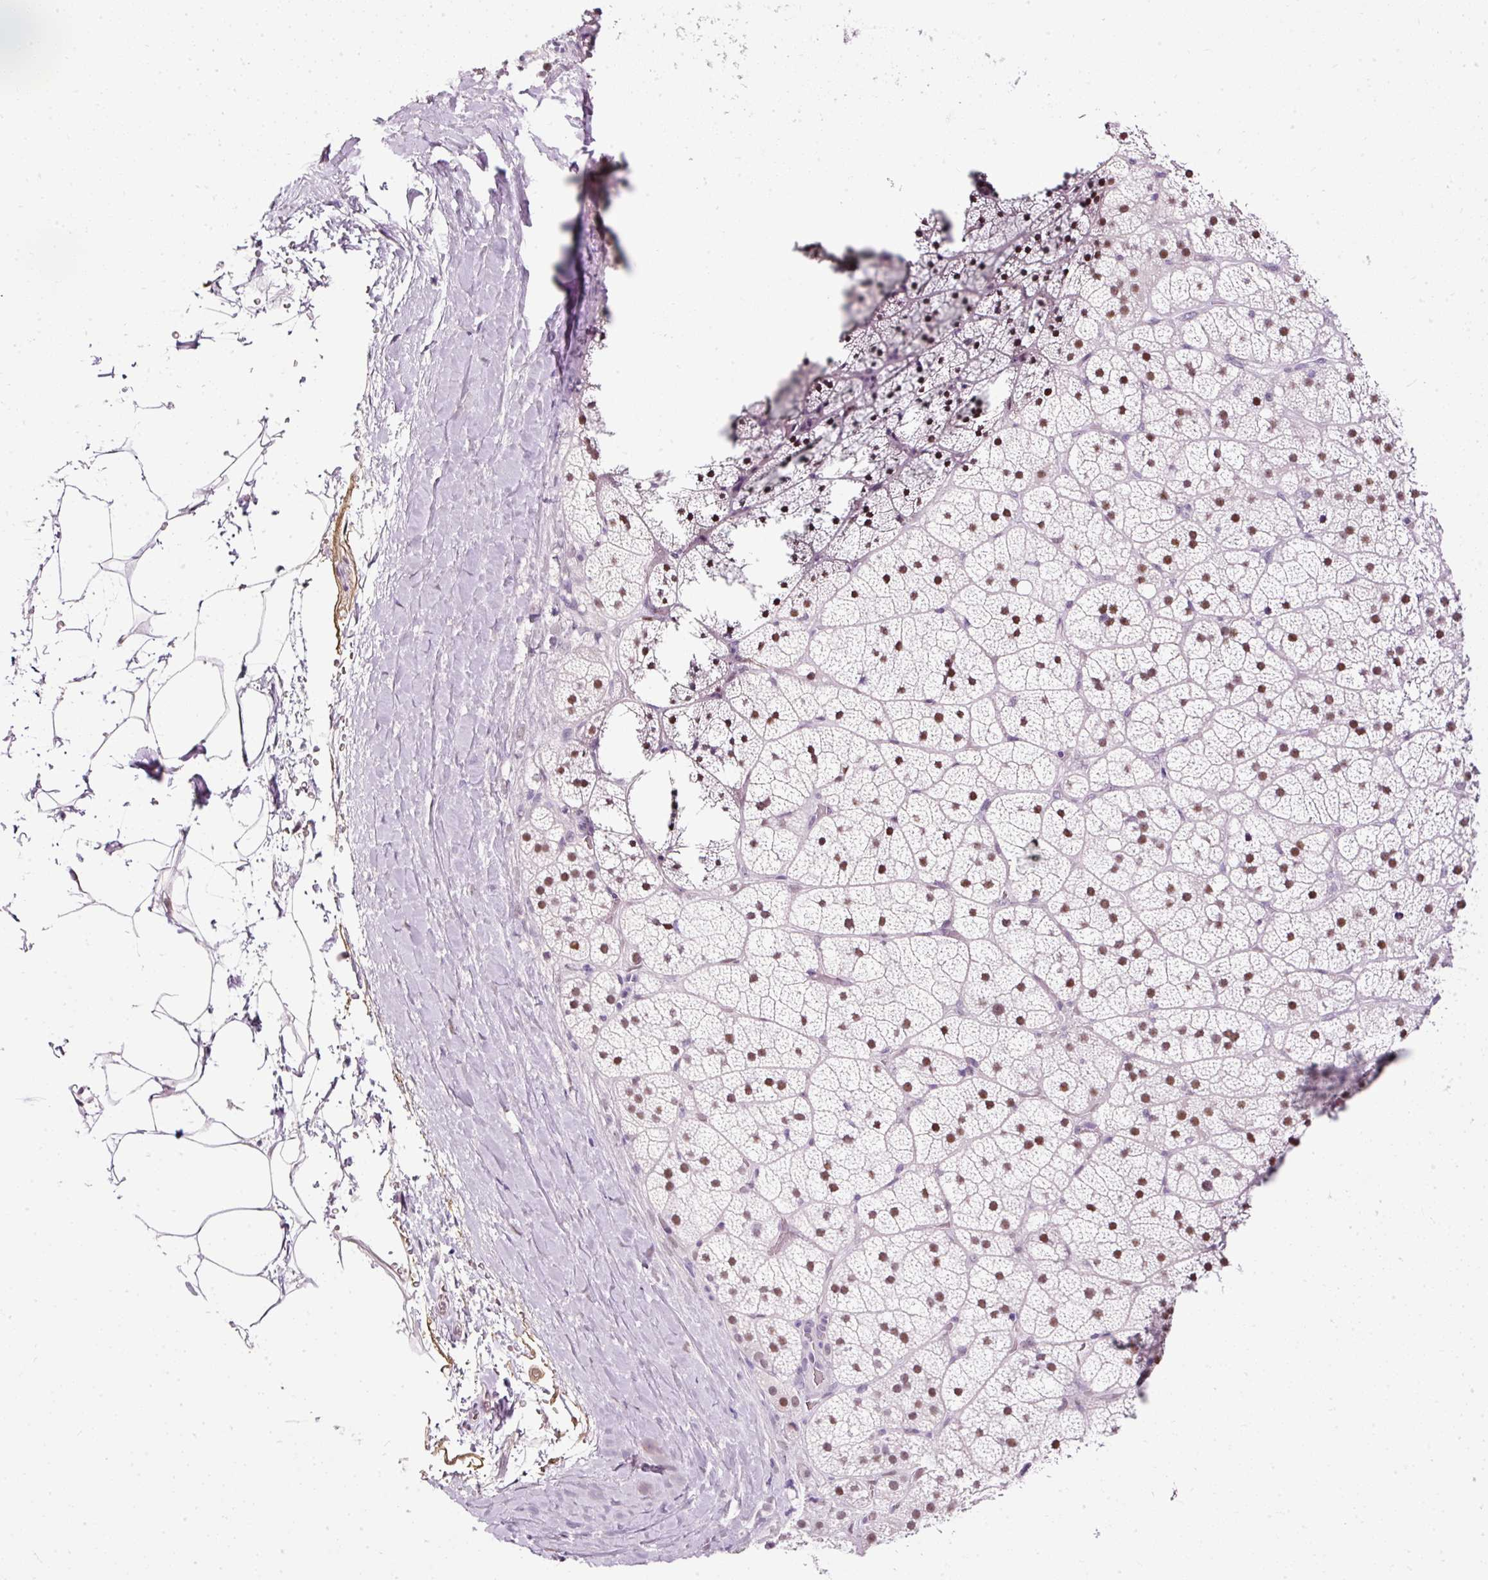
{"staining": {"intensity": "moderate", "quantity": "25%-75%", "location": "nuclear"}, "tissue": "adrenal gland", "cell_type": "Glandular cells", "image_type": "normal", "snomed": [{"axis": "morphology", "description": "Normal tissue, NOS"}, {"axis": "topography", "description": "Adrenal gland"}], "caption": "IHC of normal human adrenal gland reveals medium levels of moderate nuclear positivity in about 25%-75% of glandular cells.", "gene": "PDE6B", "patient": {"sex": "male", "age": 57}}